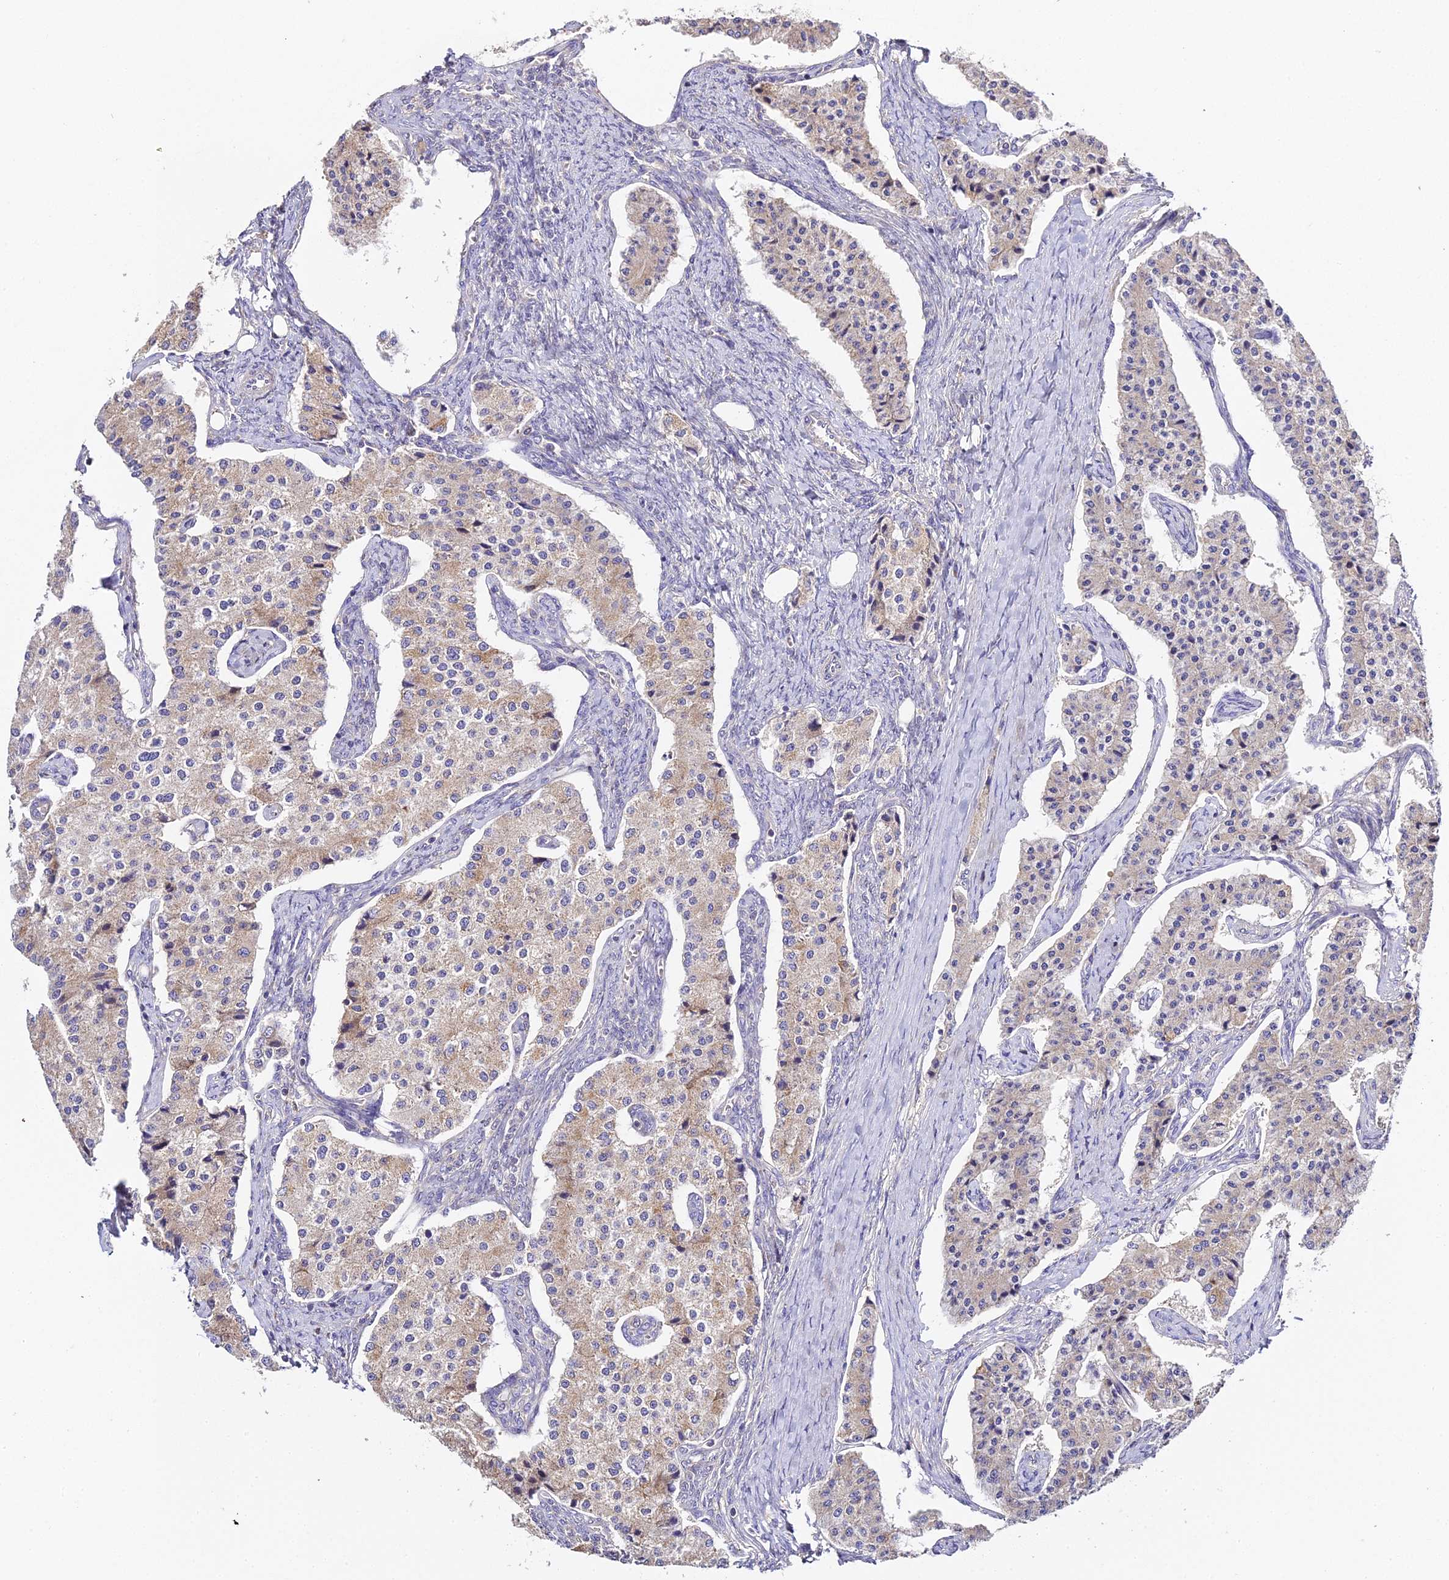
{"staining": {"intensity": "weak", "quantity": "25%-75%", "location": "cytoplasmic/membranous"}, "tissue": "carcinoid", "cell_type": "Tumor cells", "image_type": "cancer", "snomed": [{"axis": "morphology", "description": "Carcinoid, malignant, NOS"}, {"axis": "topography", "description": "Colon"}], "caption": "Immunohistochemistry (IHC) staining of malignant carcinoid, which reveals low levels of weak cytoplasmic/membranous staining in about 25%-75% of tumor cells indicating weak cytoplasmic/membranous protein positivity. The staining was performed using DAB (3,3'-diaminobenzidine) (brown) for protein detection and nuclei were counterstained in hematoxylin (blue).", "gene": "SCX", "patient": {"sex": "female", "age": 52}}